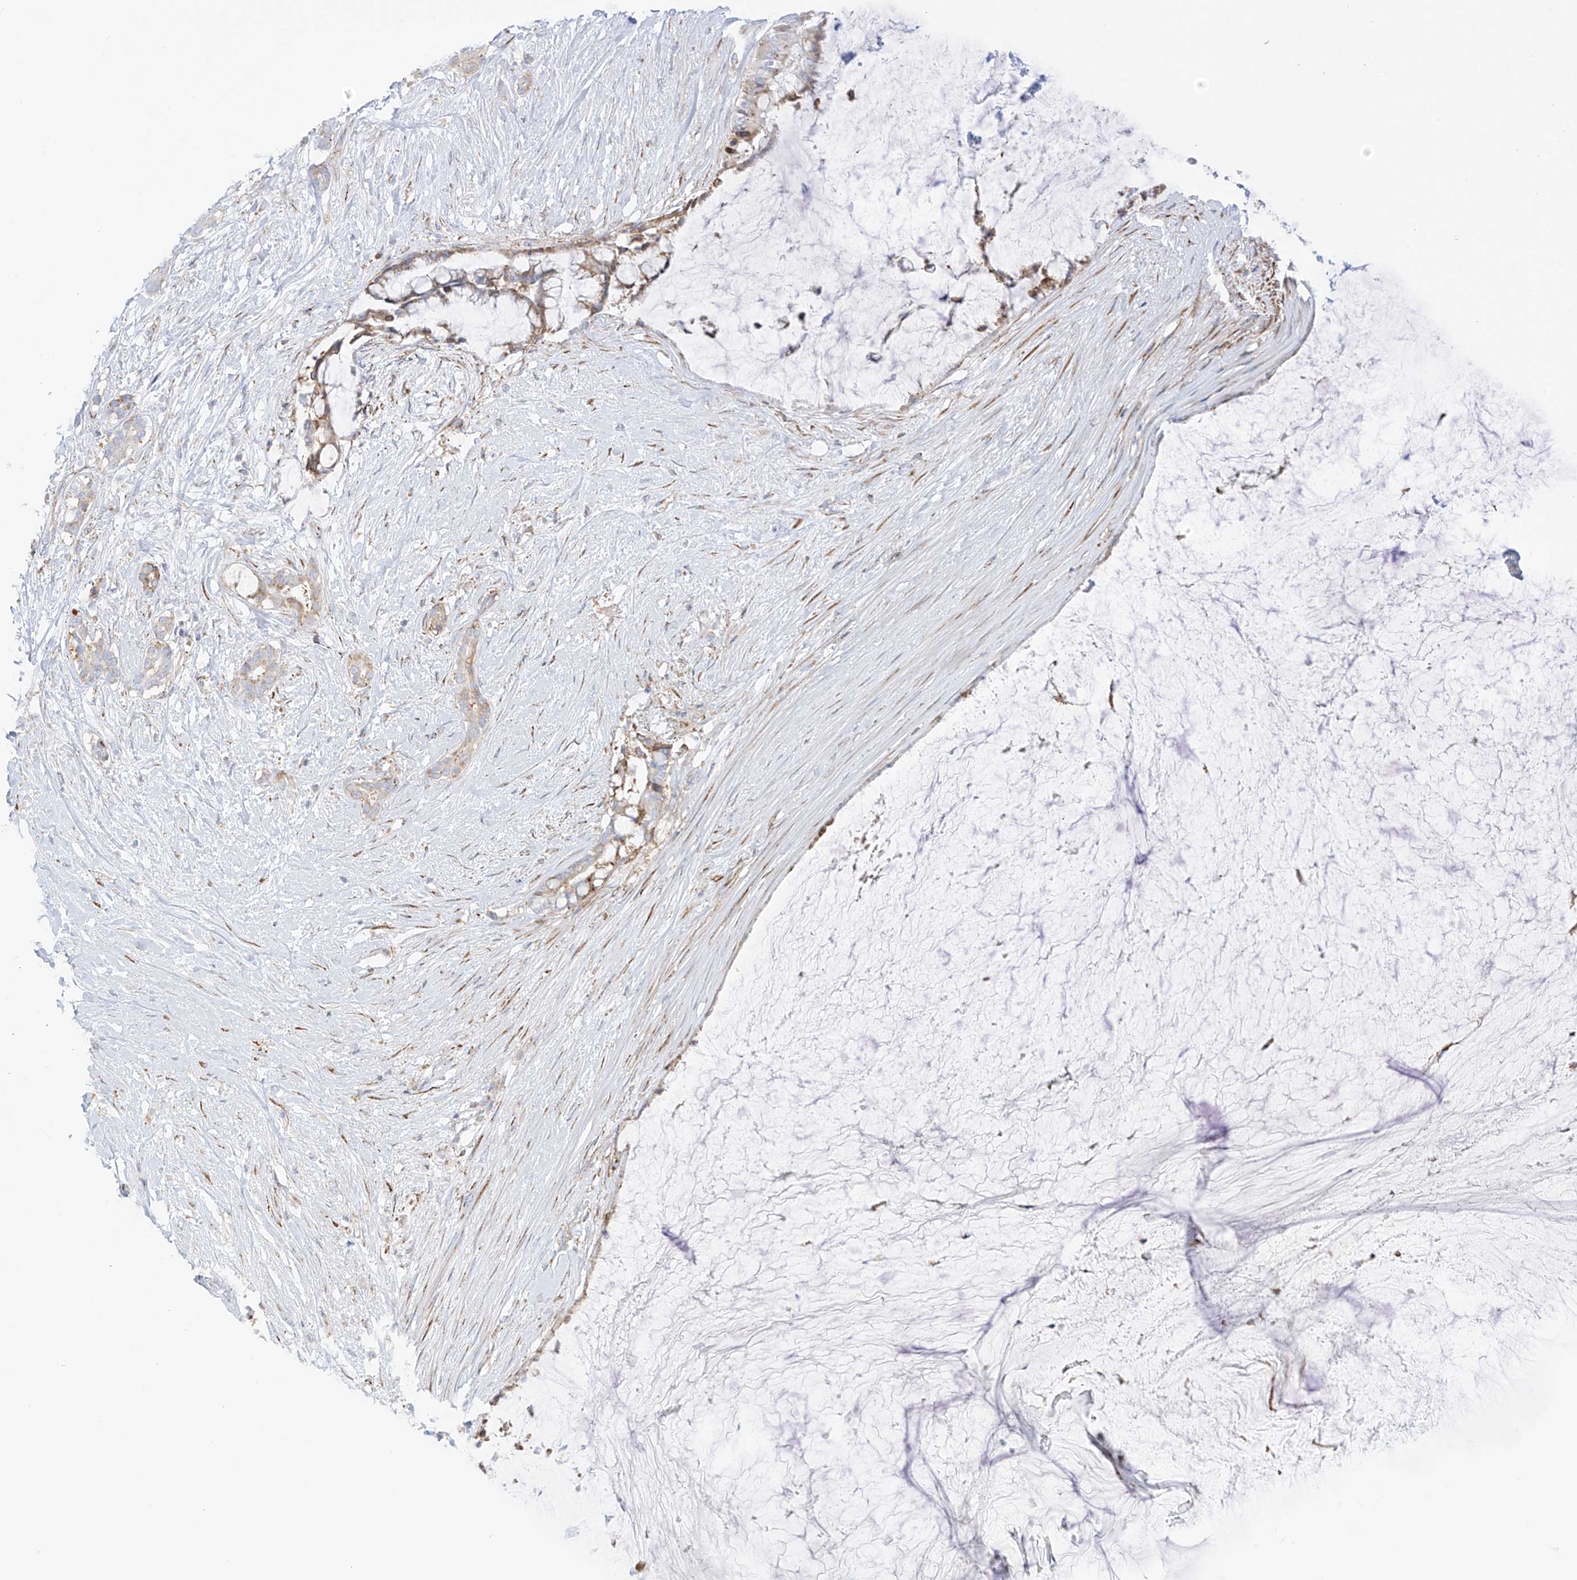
{"staining": {"intensity": "moderate", "quantity": ">75%", "location": "cytoplasmic/membranous"}, "tissue": "pancreatic cancer", "cell_type": "Tumor cells", "image_type": "cancer", "snomed": [{"axis": "morphology", "description": "Adenocarcinoma, NOS"}, {"axis": "topography", "description": "Pancreas"}], "caption": "Pancreatic adenocarcinoma tissue demonstrates moderate cytoplasmic/membranous expression in approximately >75% of tumor cells, visualized by immunohistochemistry.", "gene": "XKR3", "patient": {"sex": "male", "age": 41}}